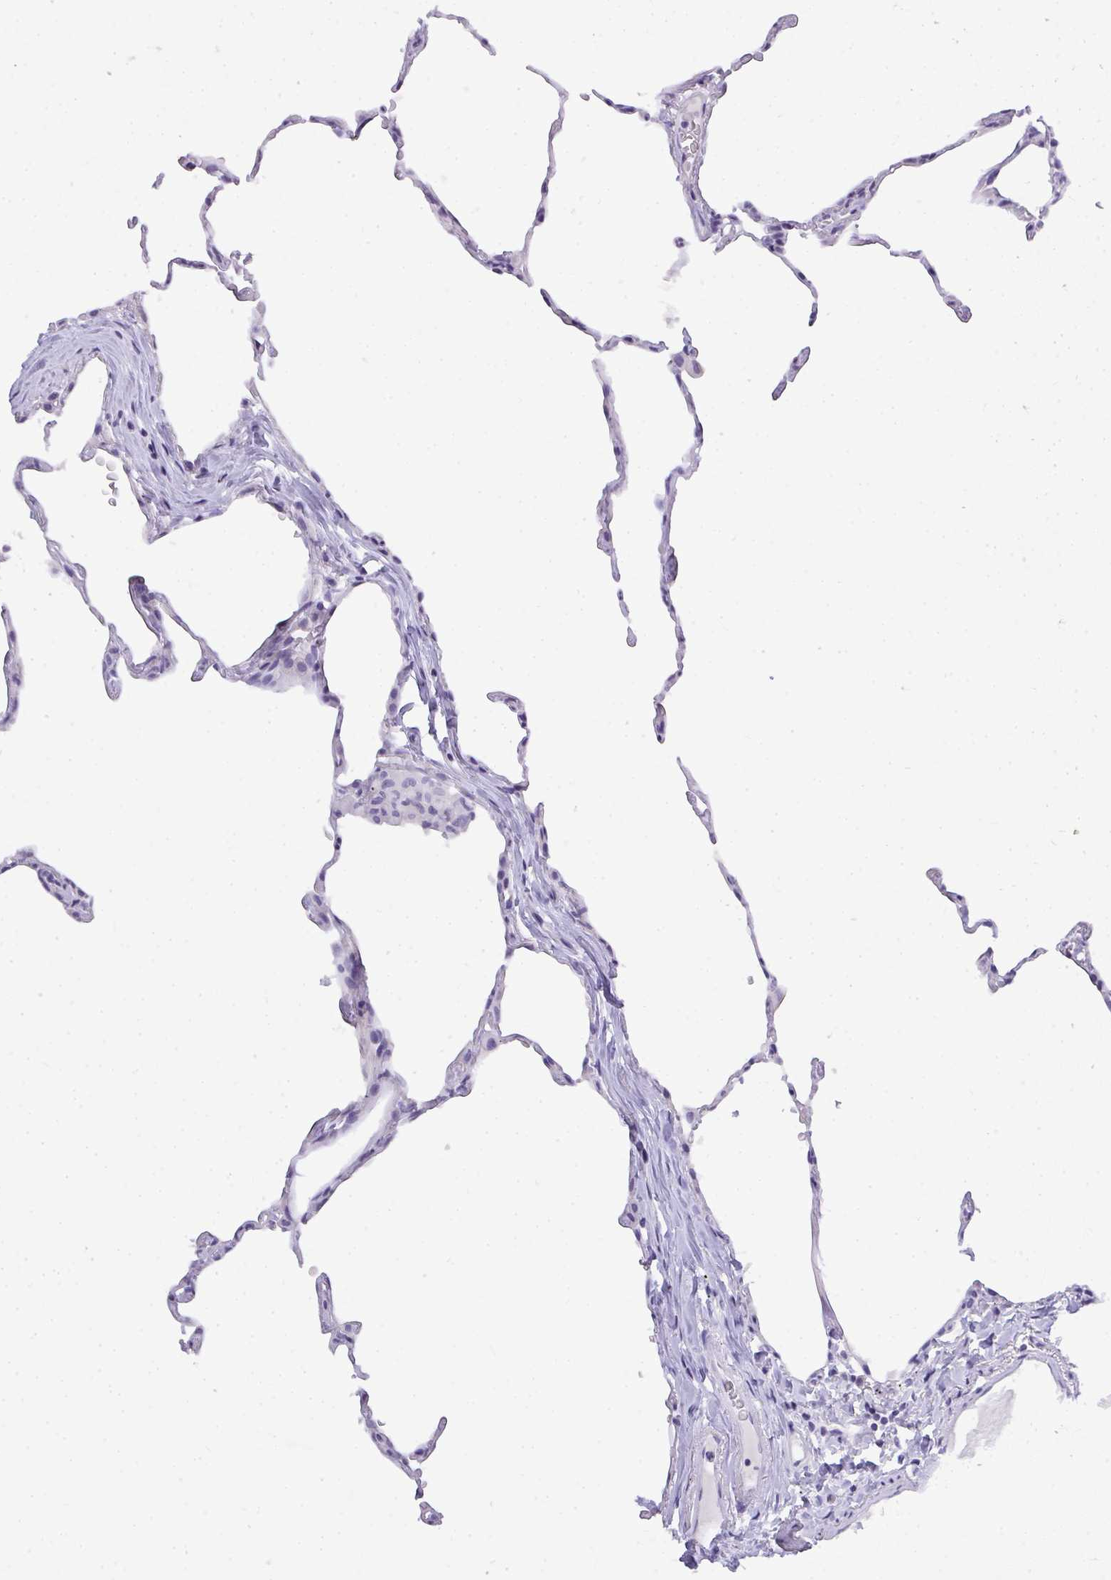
{"staining": {"intensity": "negative", "quantity": "none", "location": "none"}, "tissue": "lung", "cell_type": "Alveolar cells", "image_type": "normal", "snomed": [{"axis": "morphology", "description": "Normal tissue, NOS"}, {"axis": "topography", "description": "Lung"}], "caption": "High power microscopy image of an immunohistochemistry photomicrograph of normal lung, revealing no significant positivity in alveolar cells.", "gene": "PLPPR3", "patient": {"sex": "female", "age": 57}}